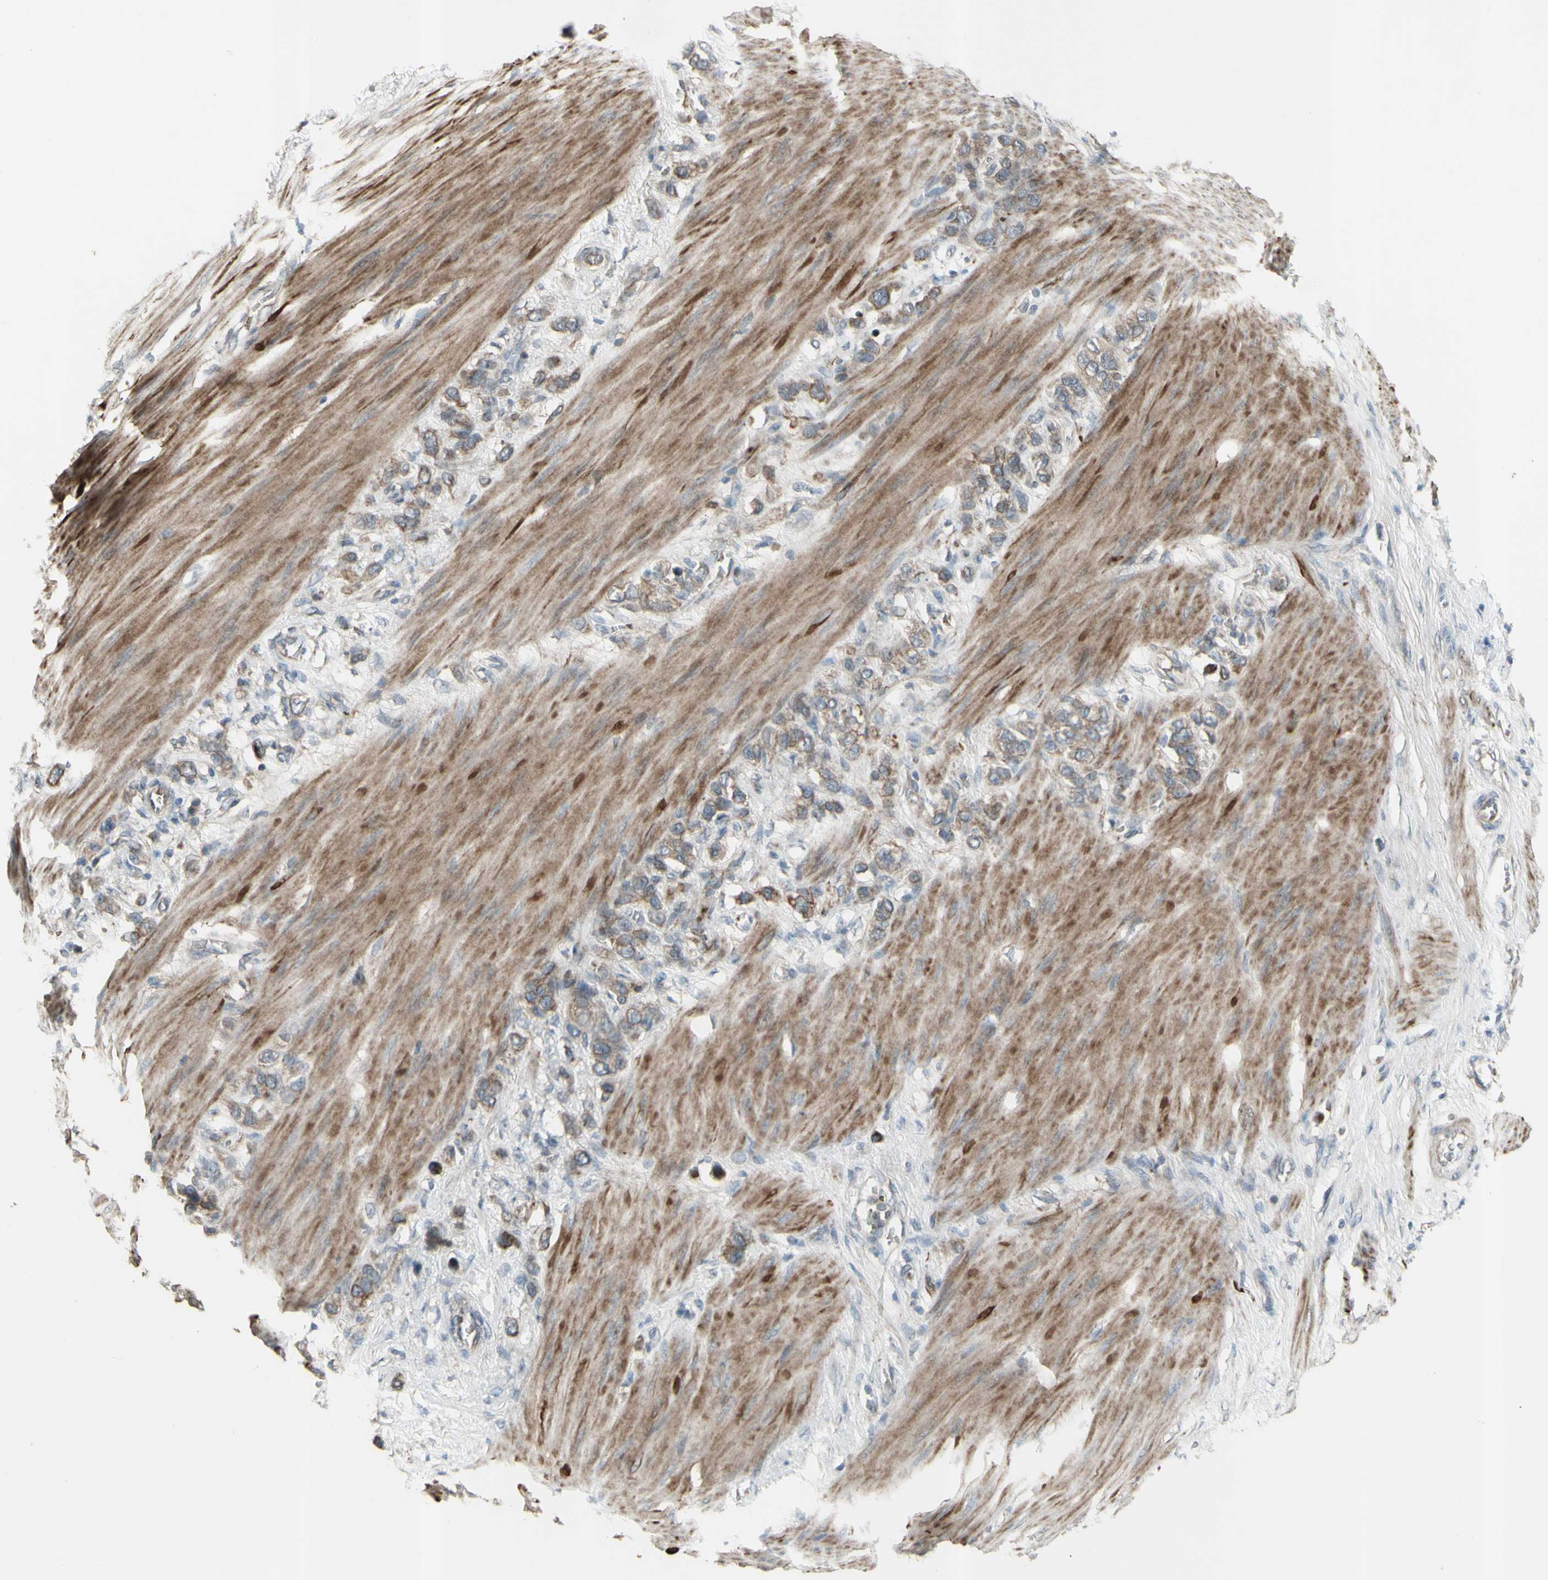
{"staining": {"intensity": "moderate", "quantity": ">75%", "location": "cytoplasmic/membranous"}, "tissue": "stomach cancer", "cell_type": "Tumor cells", "image_type": "cancer", "snomed": [{"axis": "morphology", "description": "Adenocarcinoma, NOS"}, {"axis": "morphology", "description": "Adenocarcinoma, High grade"}, {"axis": "topography", "description": "Stomach, upper"}, {"axis": "topography", "description": "Stomach, lower"}], "caption": "Immunohistochemistry histopathology image of neoplastic tissue: human stomach adenocarcinoma stained using IHC reveals medium levels of moderate protein expression localized specifically in the cytoplasmic/membranous of tumor cells, appearing as a cytoplasmic/membranous brown color.", "gene": "GRAMD1B", "patient": {"sex": "female", "age": 65}}